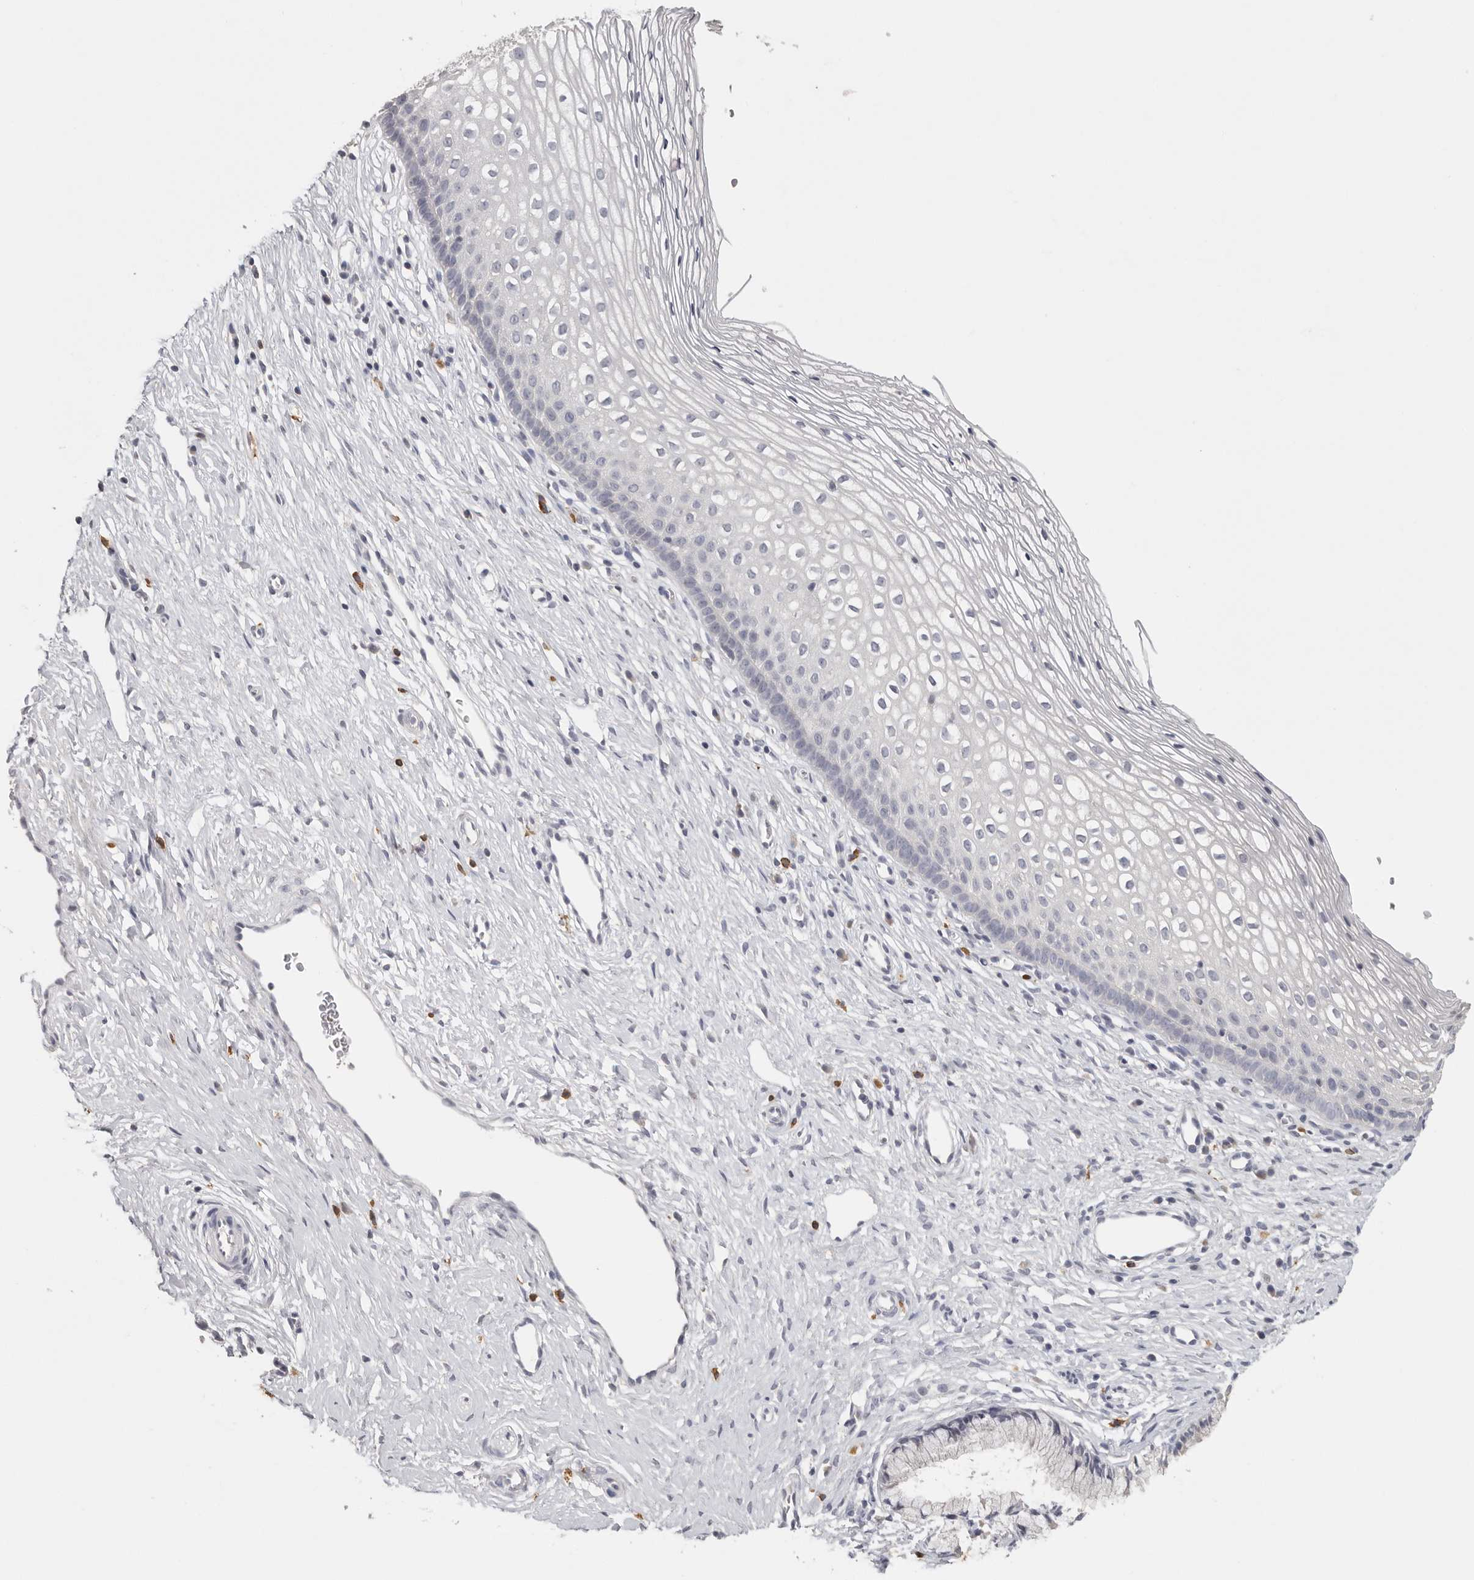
{"staining": {"intensity": "negative", "quantity": "none", "location": "none"}, "tissue": "cervix", "cell_type": "Glandular cells", "image_type": "normal", "snomed": [{"axis": "morphology", "description": "Normal tissue, NOS"}, {"axis": "topography", "description": "Cervix"}], "caption": "The photomicrograph reveals no staining of glandular cells in unremarkable cervix.", "gene": "DNAJC11", "patient": {"sex": "female", "age": 27}}